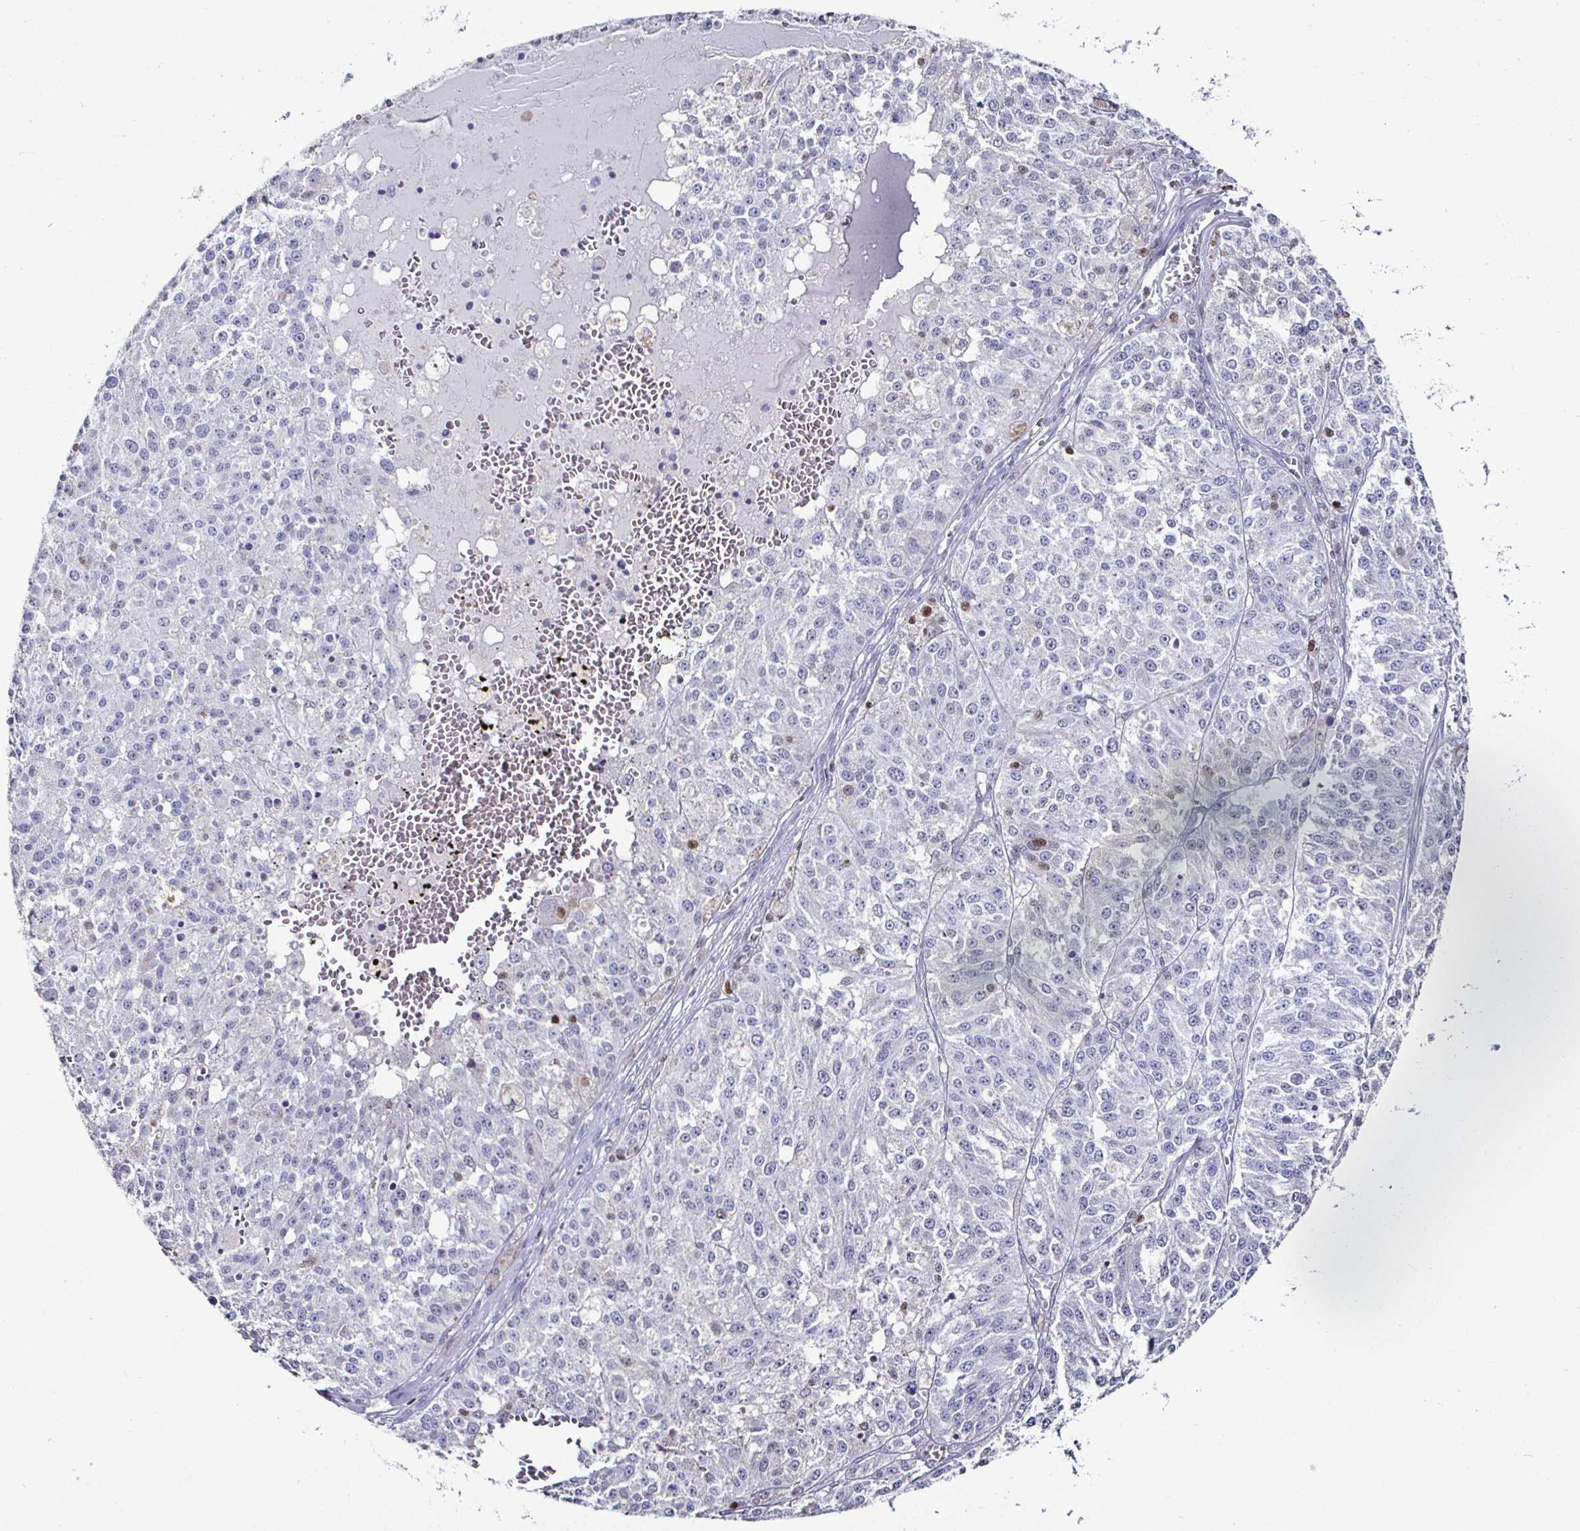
{"staining": {"intensity": "negative", "quantity": "none", "location": "none"}, "tissue": "melanoma", "cell_type": "Tumor cells", "image_type": "cancer", "snomed": [{"axis": "morphology", "description": "Malignant melanoma, Metastatic site"}, {"axis": "topography", "description": "Lymph node"}], "caption": "Immunohistochemistry (IHC) photomicrograph of melanoma stained for a protein (brown), which exhibits no positivity in tumor cells. (DAB (3,3'-diaminobenzidine) immunohistochemistry visualized using brightfield microscopy, high magnification).", "gene": "RUNX2", "patient": {"sex": "female", "age": 64}}